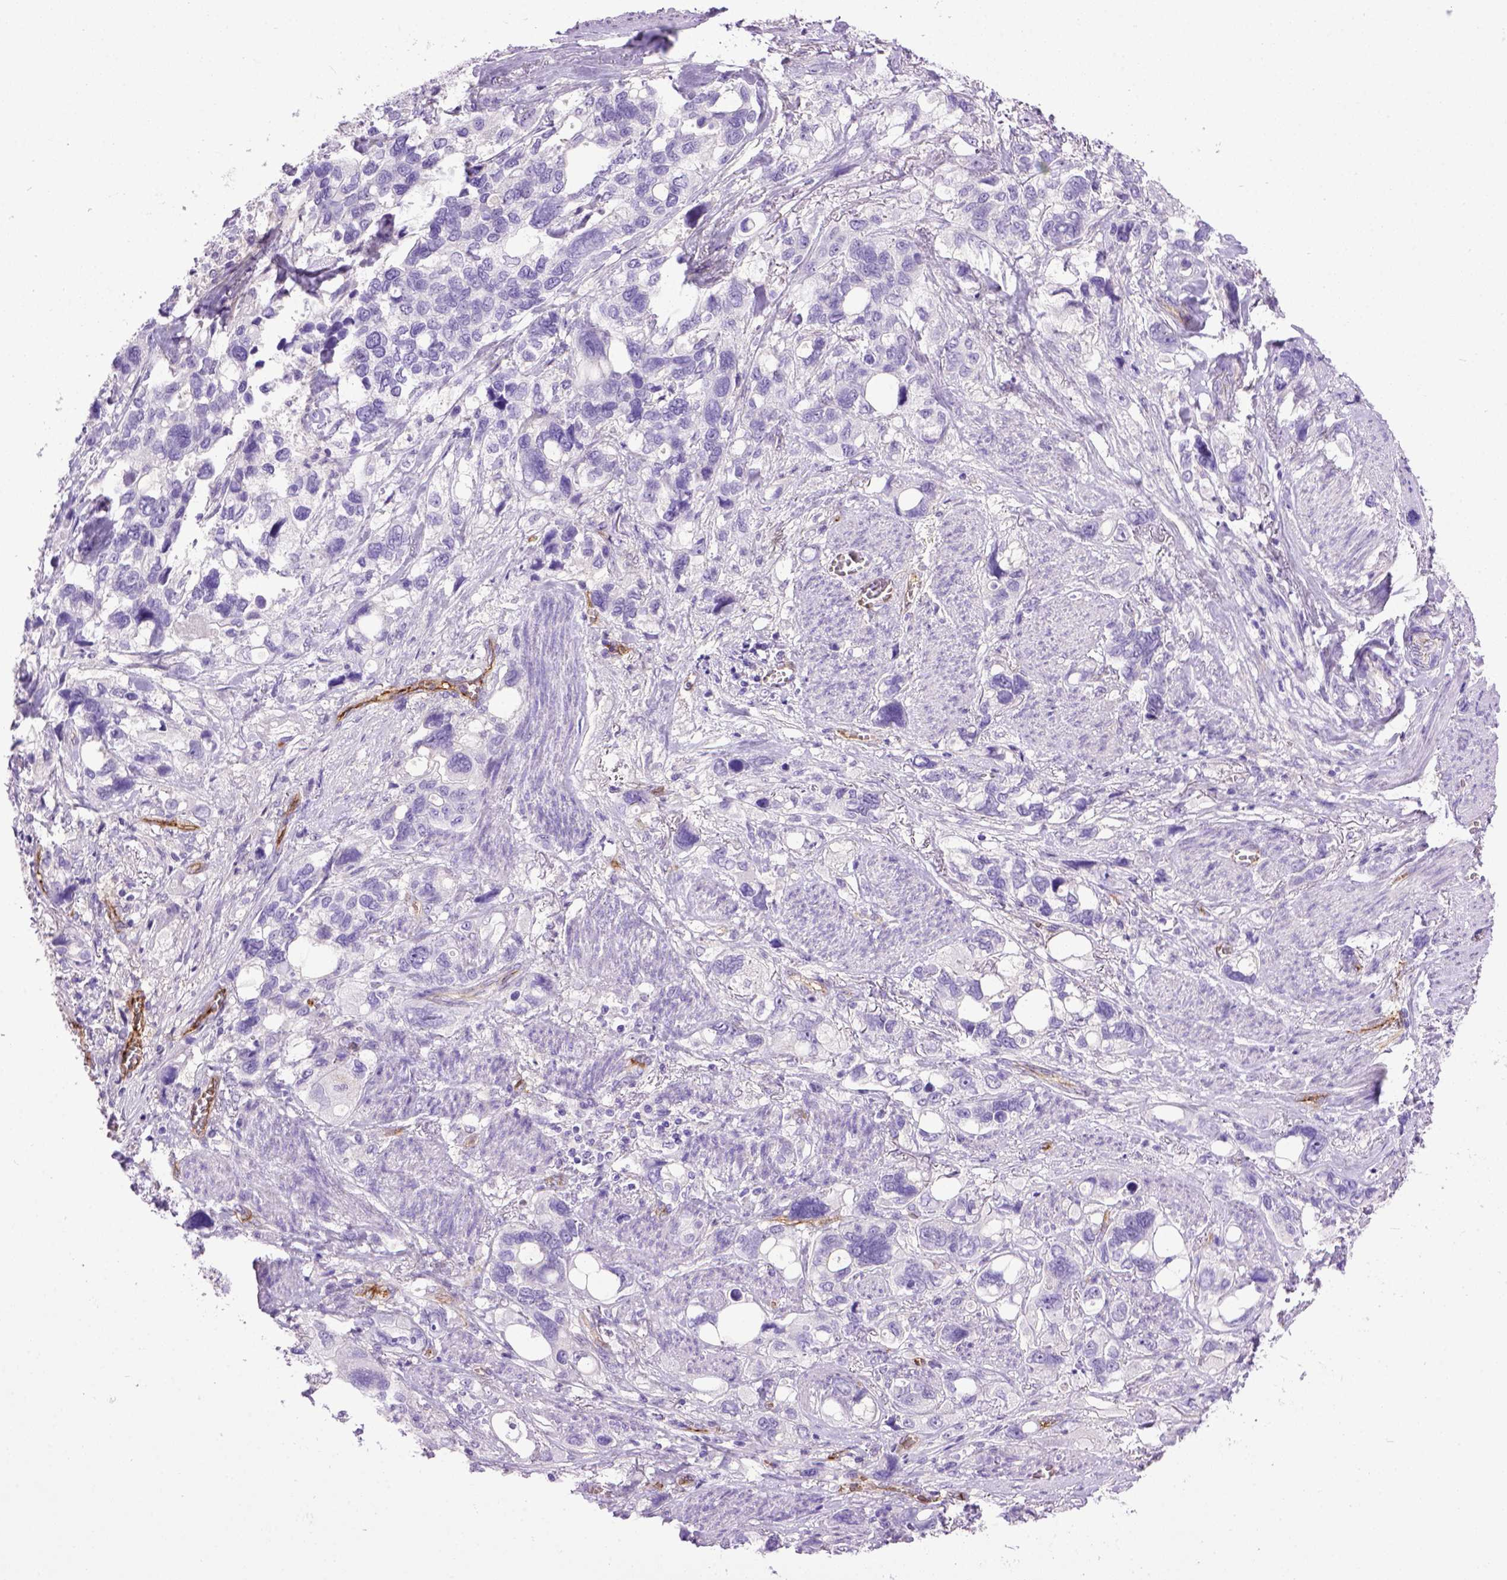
{"staining": {"intensity": "negative", "quantity": "none", "location": "none"}, "tissue": "stomach cancer", "cell_type": "Tumor cells", "image_type": "cancer", "snomed": [{"axis": "morphology", "description": "Adenocarcinoma, NOS"}, {"axis": "topography", "description": "Stomach, upper"}], "caption": "This micrograph is of stomach cancer (adenocarcinoma) stained with immunohistochemistry to label a protein in brown with the nuclei are counter-stained blue. There is no positivity in tumor cells.", "gene": "ENG", "patient": {"sex": "female", "age": 81}}